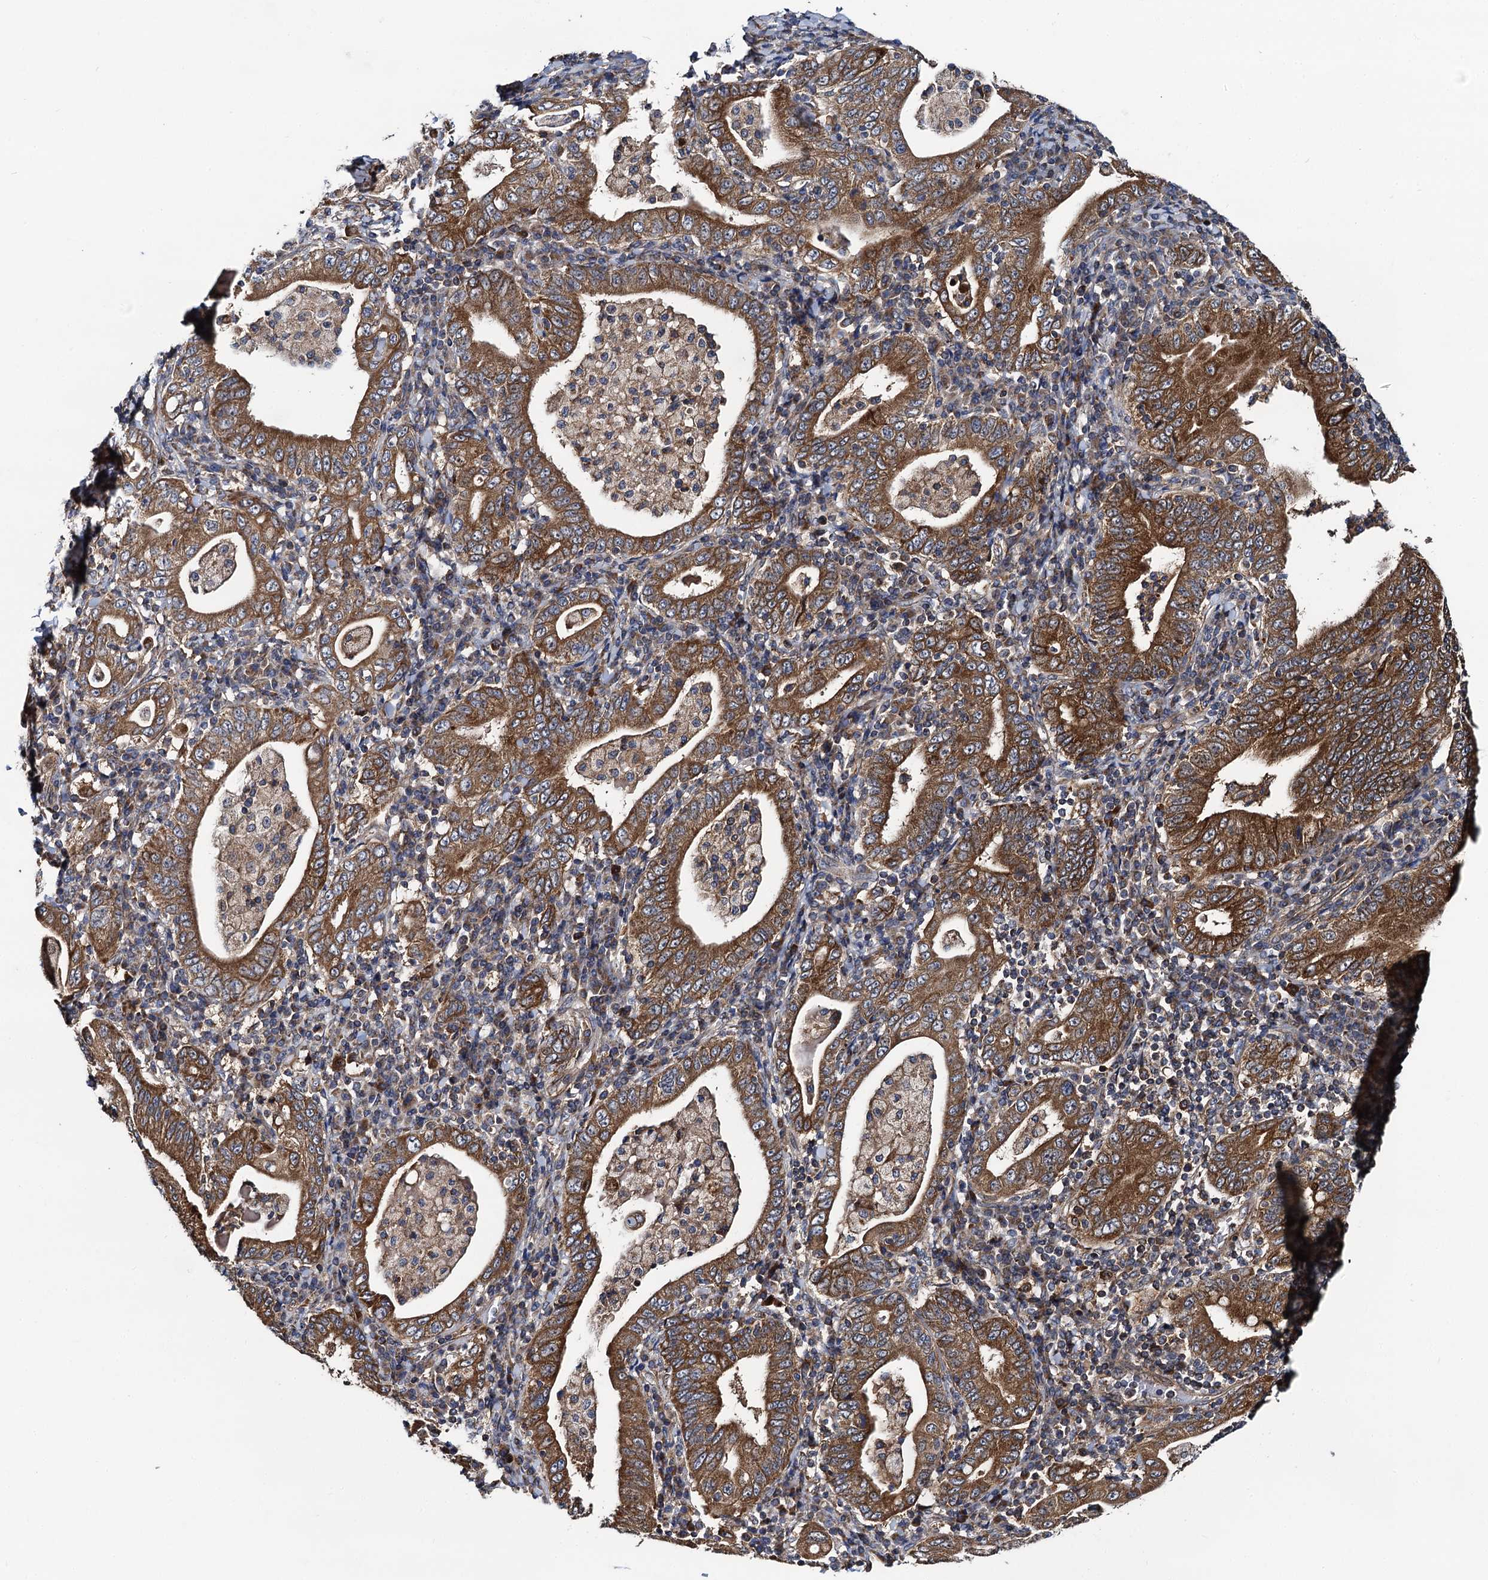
{"staining": {"intensity": "strong", "quantity": ">75%", "location": "cytoplasmic/membranous"}, "tissue": "stomach cancer", "cell_type": "Tumor cells", "image_type": "cancer", "snomed": [{"axis": "morphology", "description": "Normal tissue, NOS"}, {"axis": "morphology", "description": "Adenocarcinoma, NOS"}, {"axis": "topography", "description": "Esophagus"}, {"axis": "topography", "description": "Stomach, upper"}, {"axis": "topography", "description": "Peripheral nerve tissue"}], "caption": "Protein staining by IHC exhibits strong cytoplasmic/membranous expression in approximately >75% of tumor cells in stomach adenocarcinoma.", "gene": "NEK1", "patient": {"sex": "male", "age": 62}}